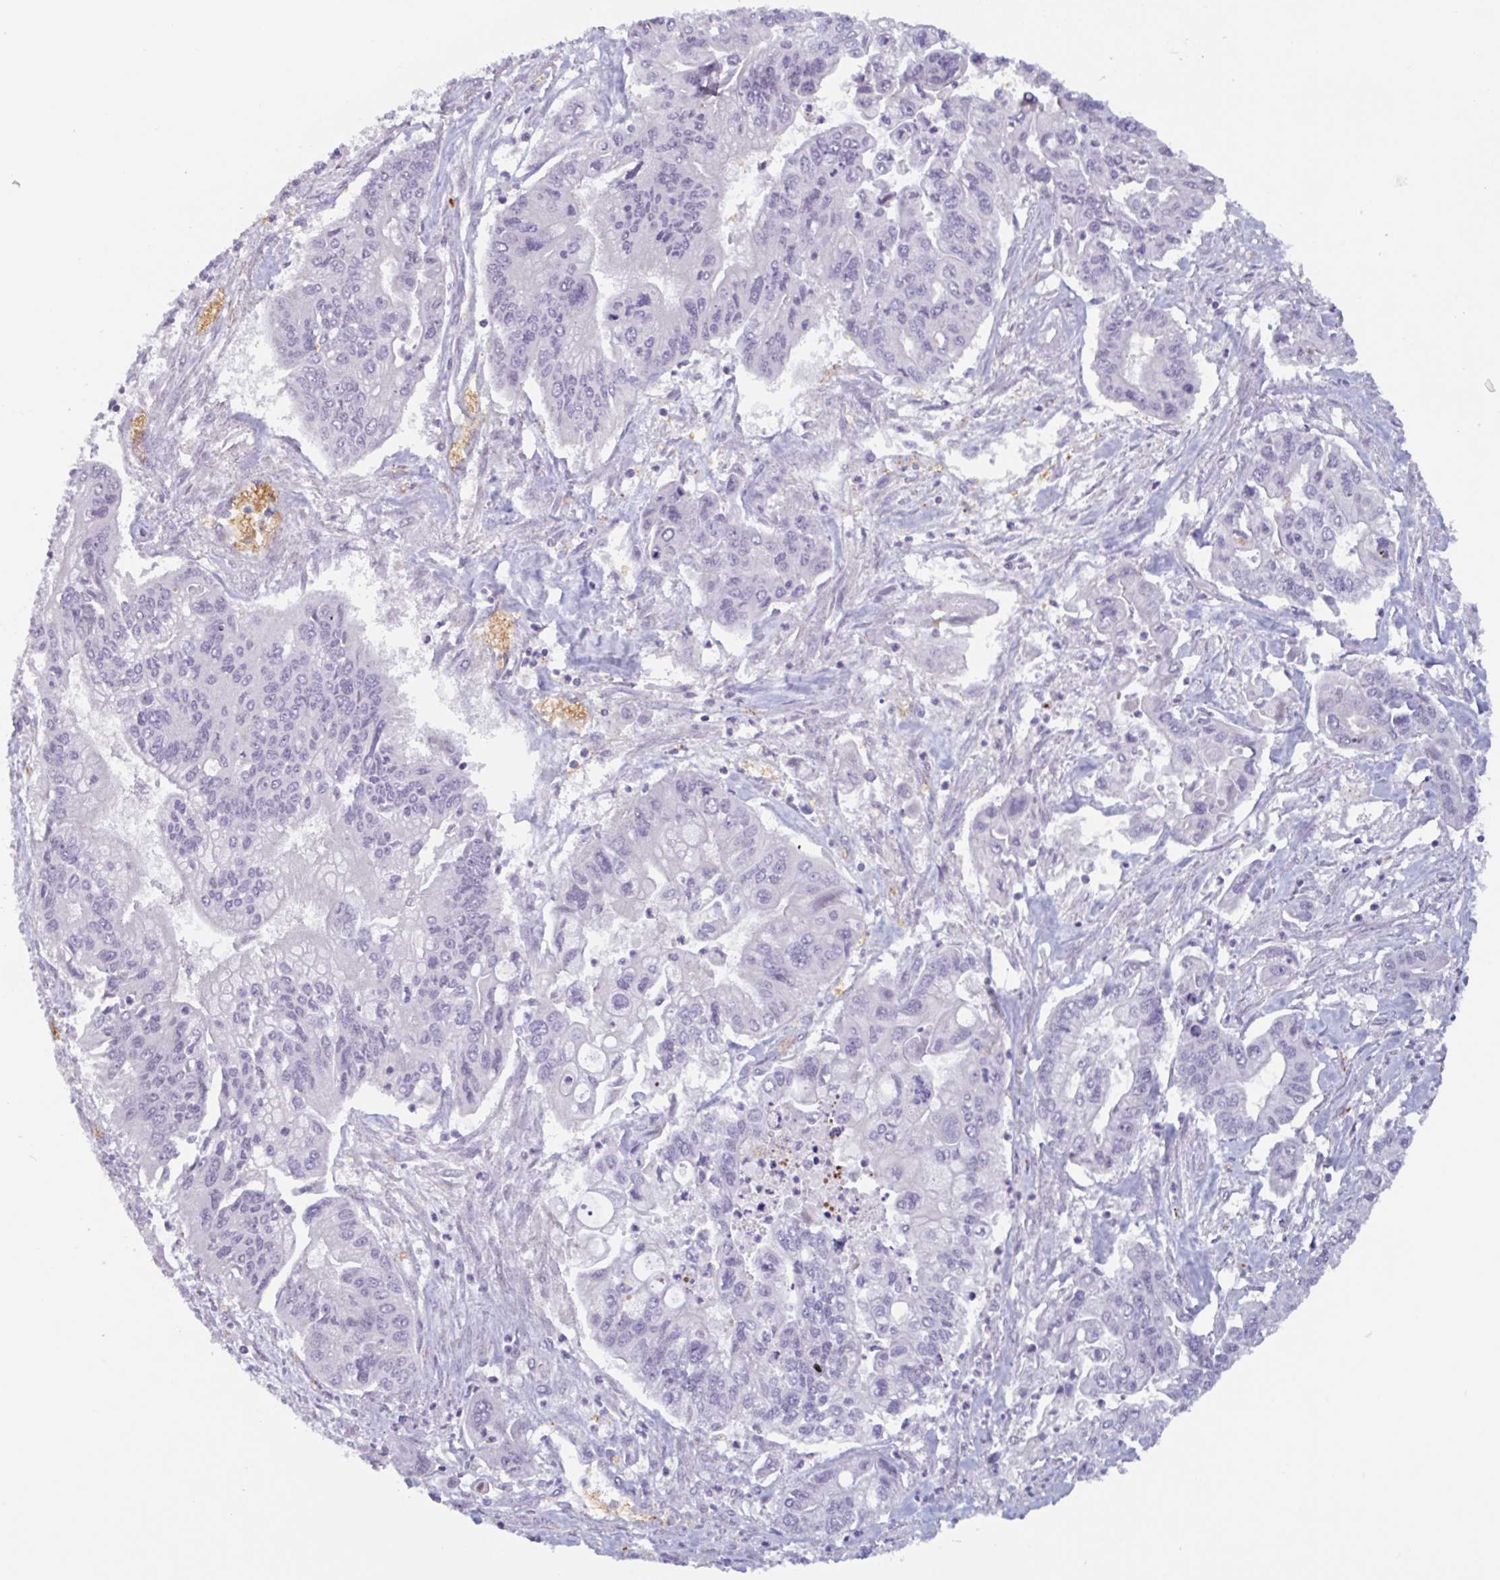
{"staining": {"intensity": "negative", "quantity": "none", "location": "none"}, "tissue": "pancreatic cancer", "cell_type": "Tumor cells", "image_type": "cancer", "snomed": [{"axis": "morphology", "description": "Adenocarcinoma, NOS"}, {"axis": "topography", "description": "Pancreas"}], "caption": "This is an immunohistochemistry image of pancreatic cancer. There is no expression in tumor cells.", "gene": "RHAG", "patient": {"sex": "male", "age": 62}}